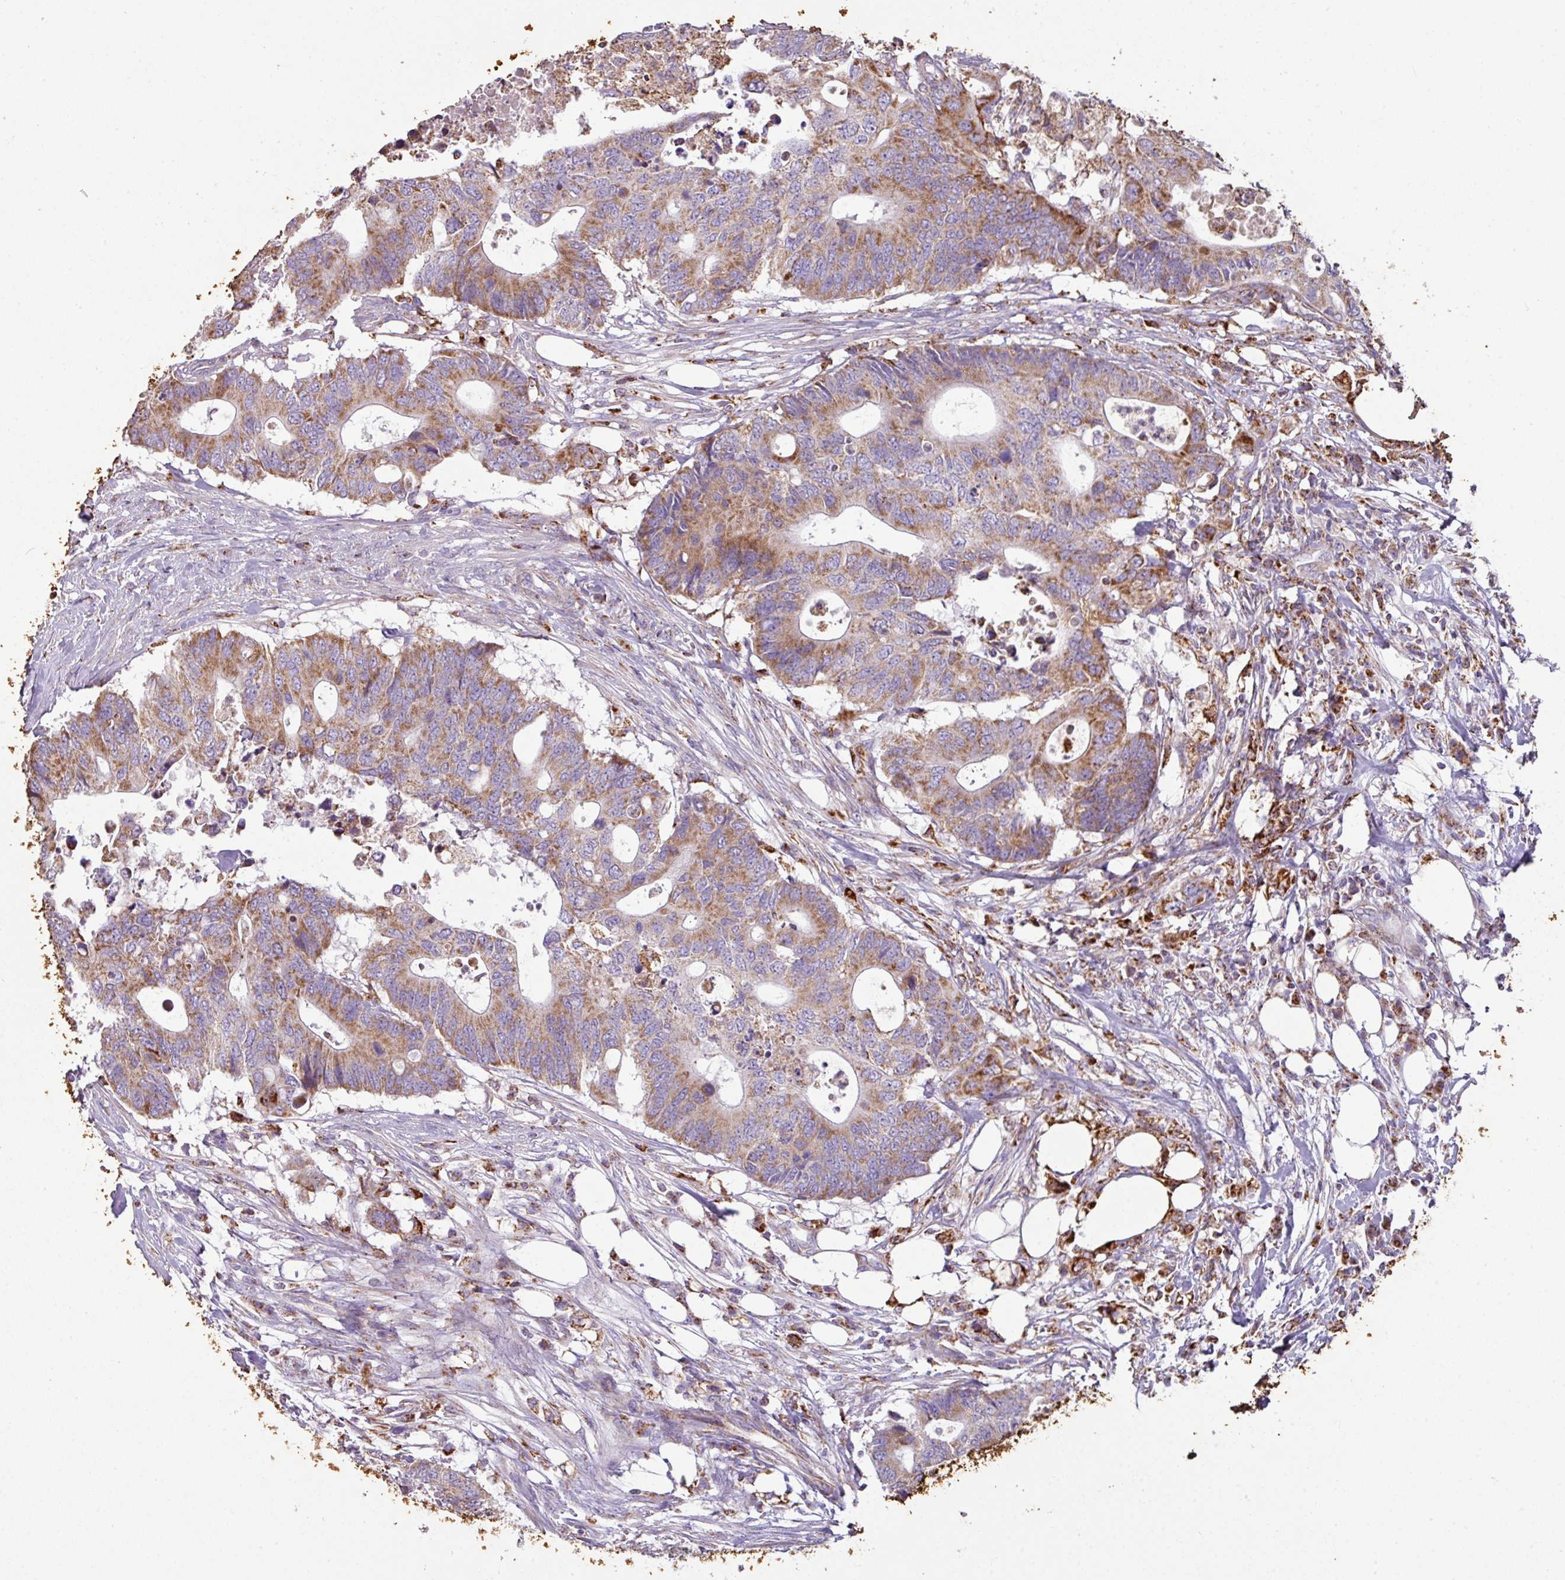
{"staining": {"intensity": "moderate", "quantity": ">75%", "location": "cytoplasmic/membranous"}, "tissue": "colorectal cancer", "cell_type": "Tumor cells", "image_type": "cancer", "snomed": [{"axis": "morphology", "description": "Adenocarcinoma, NOS"}, {"axis": "topography", "description": "Colon"}], "caption": "DAB immunohistochemical staining of colorectal adenocarcinoma displays moderate cytoplasmic/membranous protein staining in approximately >75% of tumor cells.", "gene": "SQOR", "patient": {"sex": "male", "age": 71}}